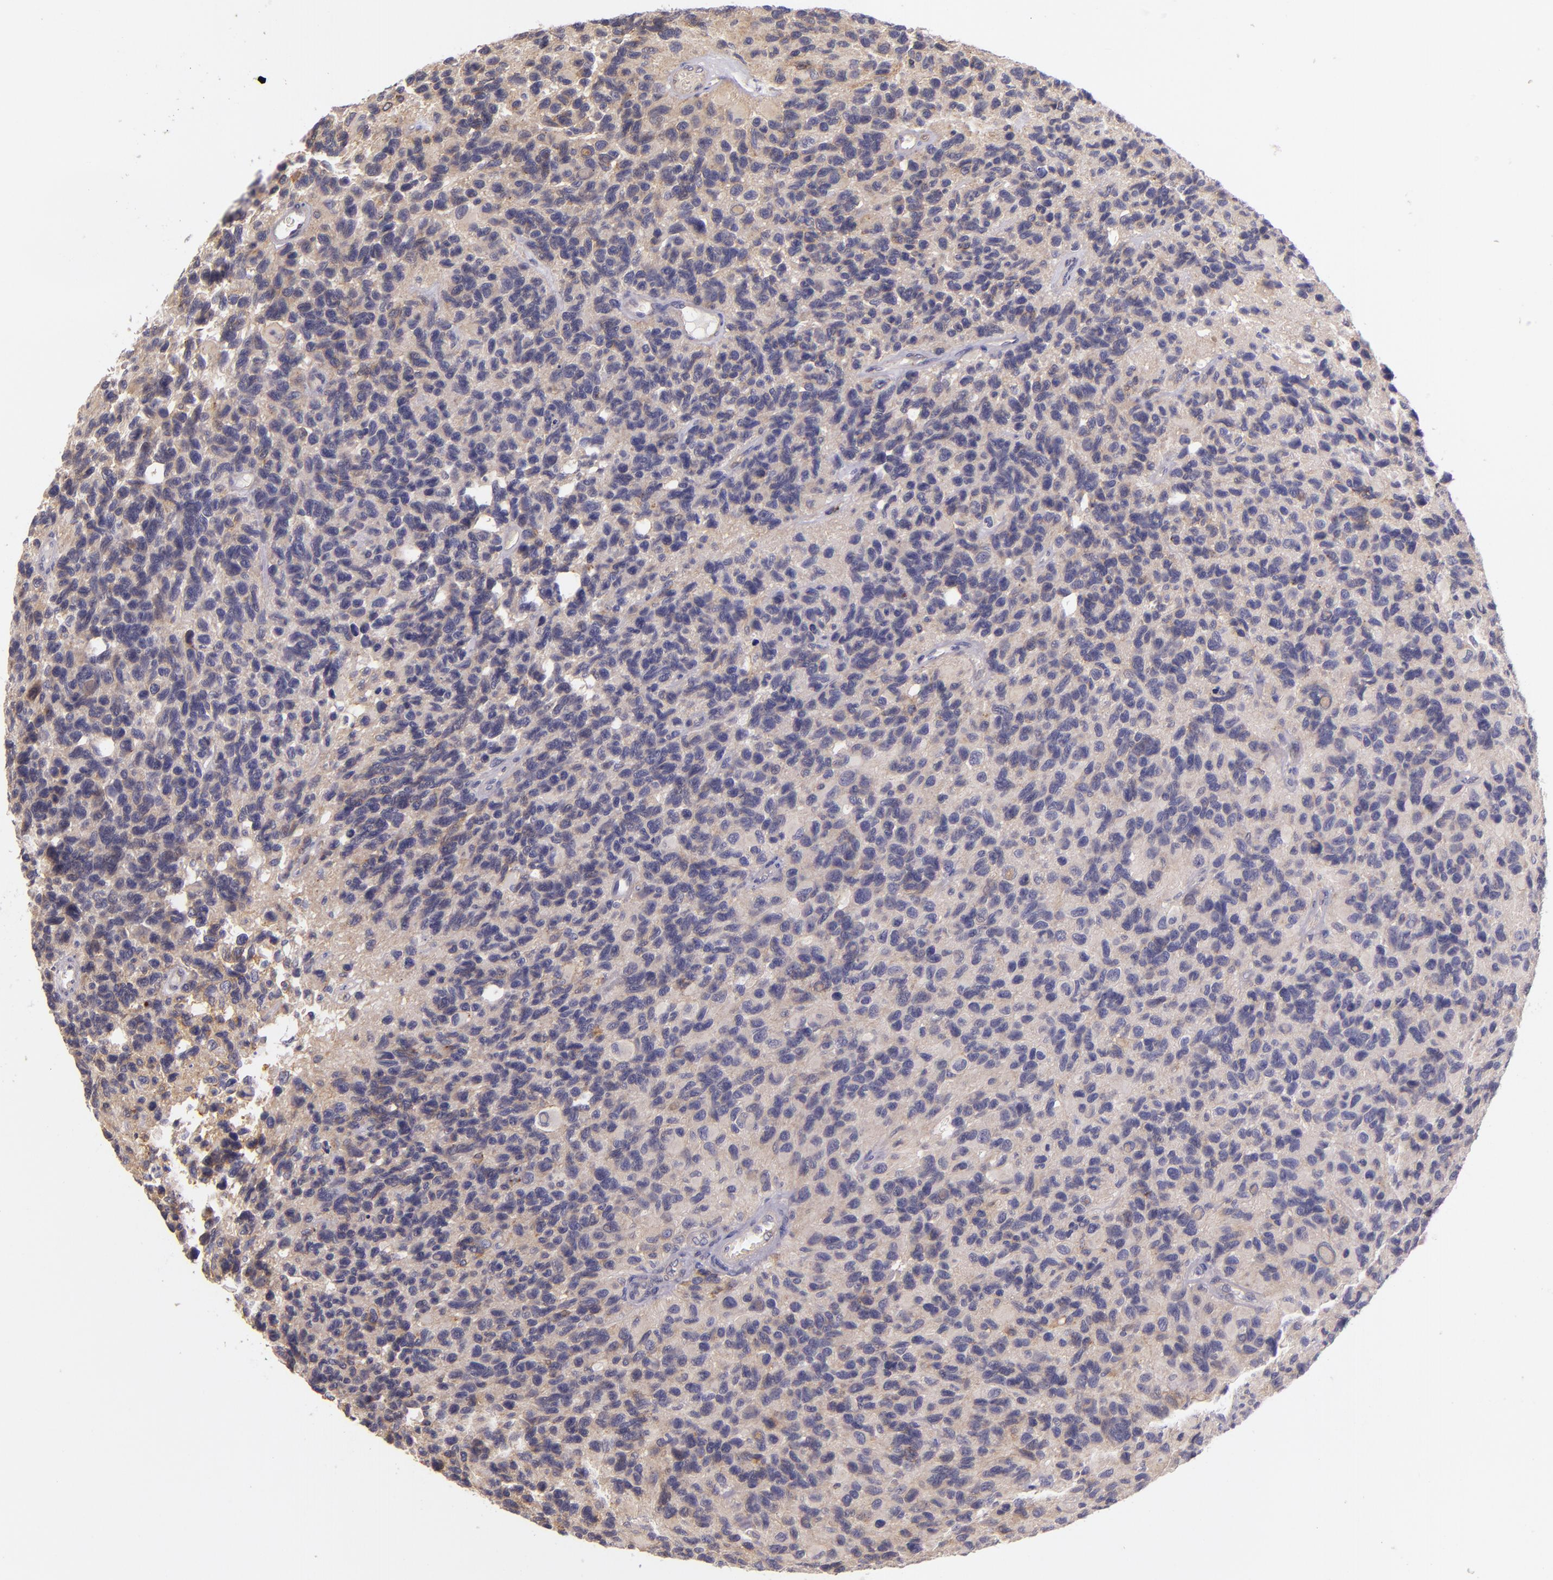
{"staining": {"intensity": "negative", "quantity": "none", "location": "none"}, "tissue": "glioma", "cell_type": "Tumor cells", "image_type": "cancer", "snomed": [{"axis": "morphology", "description": "Glioma, malignant, High grade"}, {"axis": "topography", "description": "Brain"}], "caption": "There is no significant positivity in tumor cells of high-grade glioma (malignant).", "gene": "CTSF", "patient": {"sex": "male", "age": 77}}